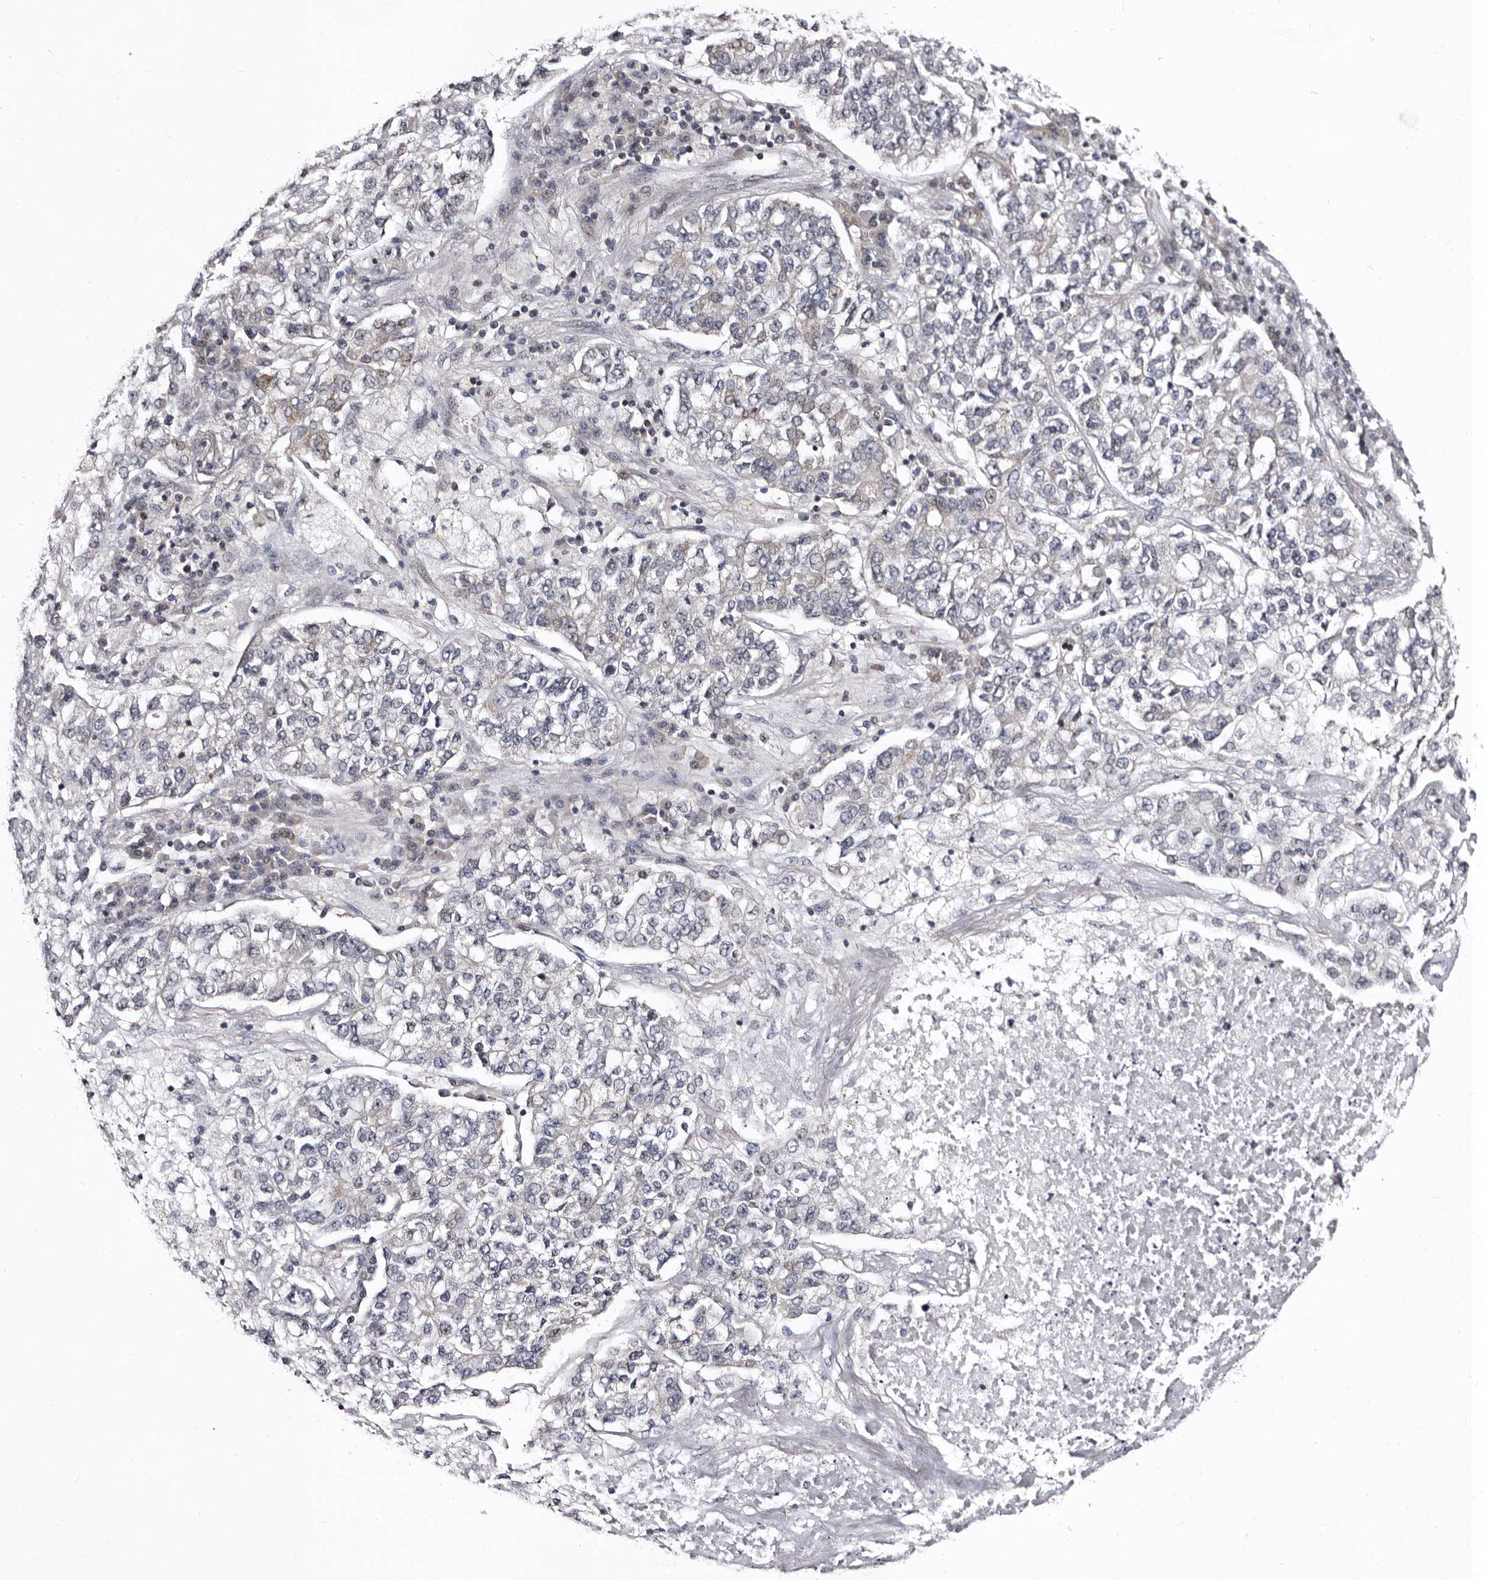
{"staining": {"intensity": "negative", "quantity": "none", "location": "none"}, "tissue": "lung cancer", "cell_type": "Tumor cells", "image_type": "cancer", "snomed": [{"axis": "morphology", "description": "Adenocarcinoma, NOS"}, {"axis": "topography", "description": "Lung"}], "caption": "The histopathology image reveals no significant positivity in tumor cells of lung adenocarcinoma.", "gene": "PHF20L1", "patient": {"sex": "male", "age": 49}}